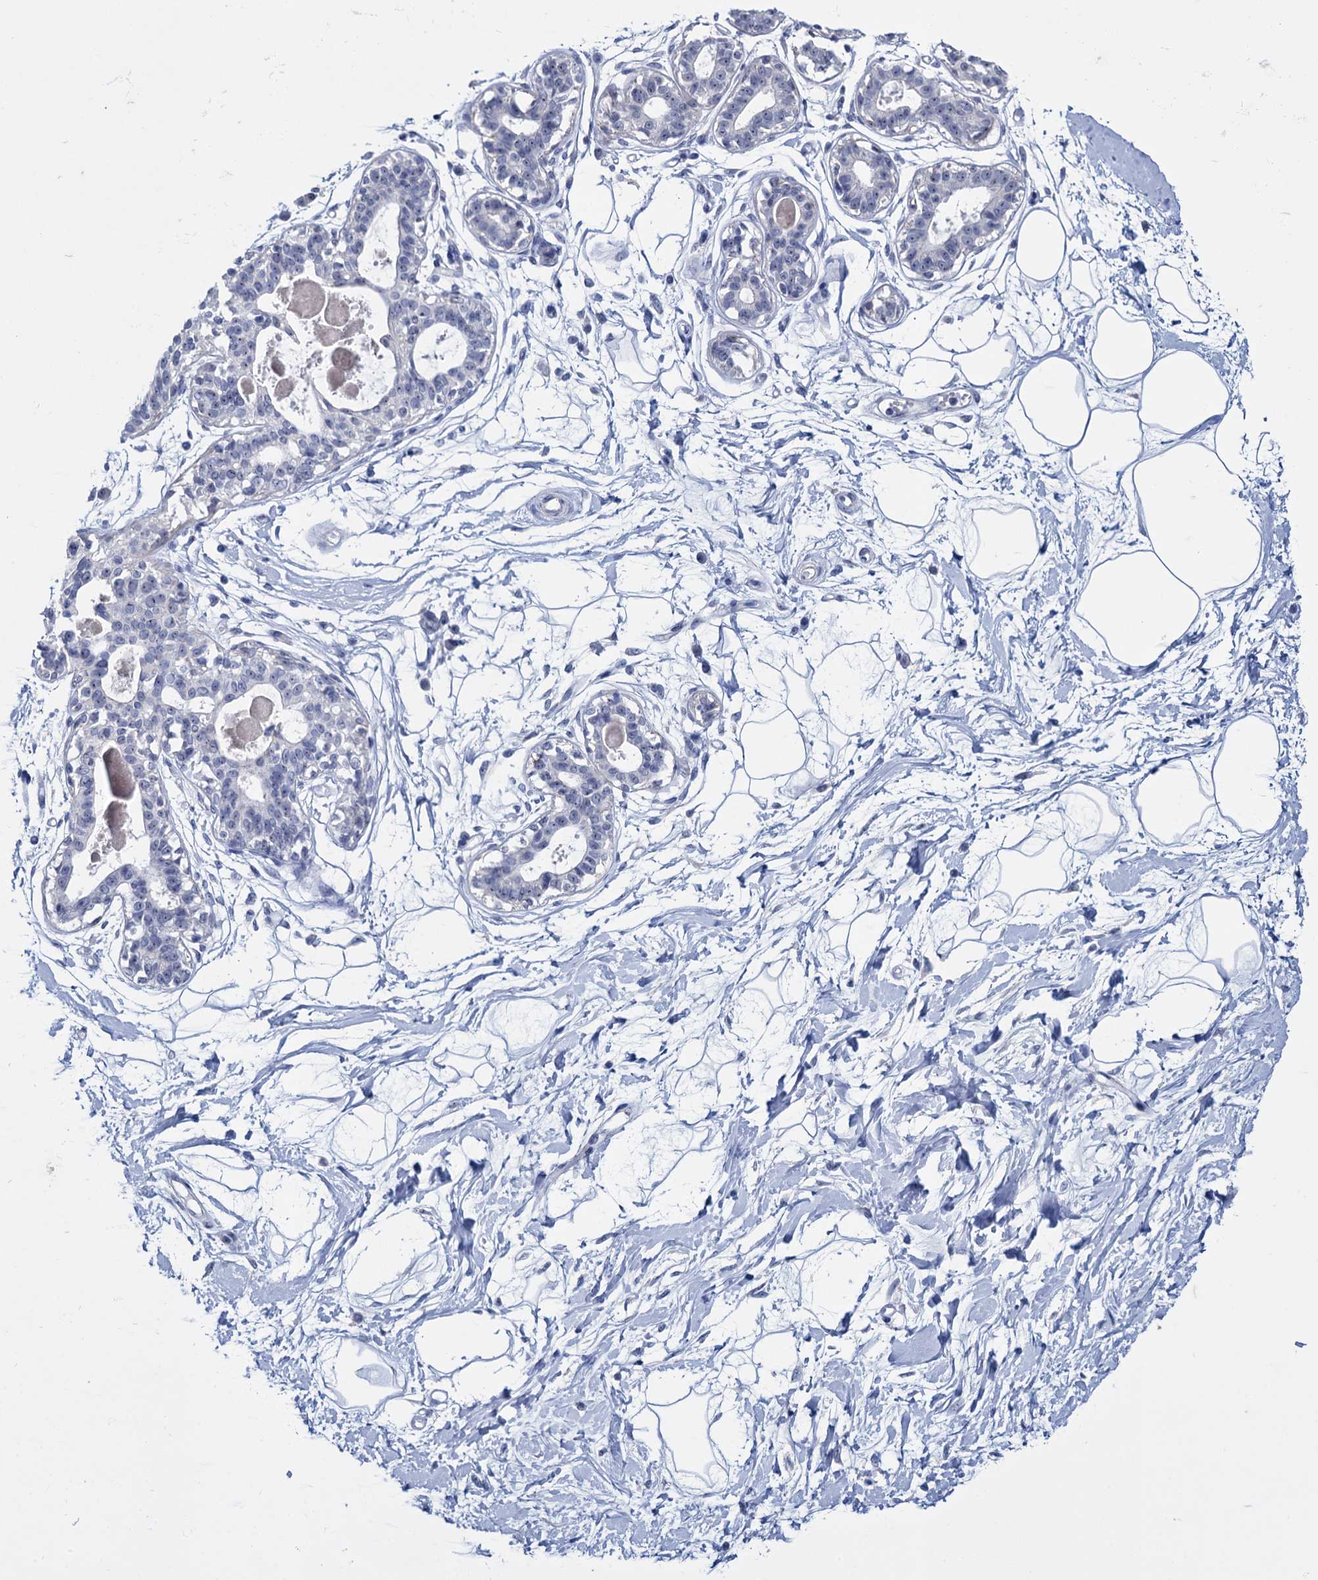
{"staining": {"intensity": "negative", "quantity": "none", "location": "none"}, "tissue": "breast", "cell_type": "Adipocytes", "image_type": "normal", "snomed": [{"axis": "morphology", "description": "Normal tissue, NOS"}, {"axis": "topography", "description": "Breast"}], "caption": "An immunohistochemistry (IHC) photomicrograph of normal breast is shown. There is no staining in adipocytes of breast. (DAB (3,3'-diaminobenzidine) immunohistochemistry (IHC) with hematoxylin counter stain).", "gene": "SFN", "patient": {"sex": "female", "age": 45}}